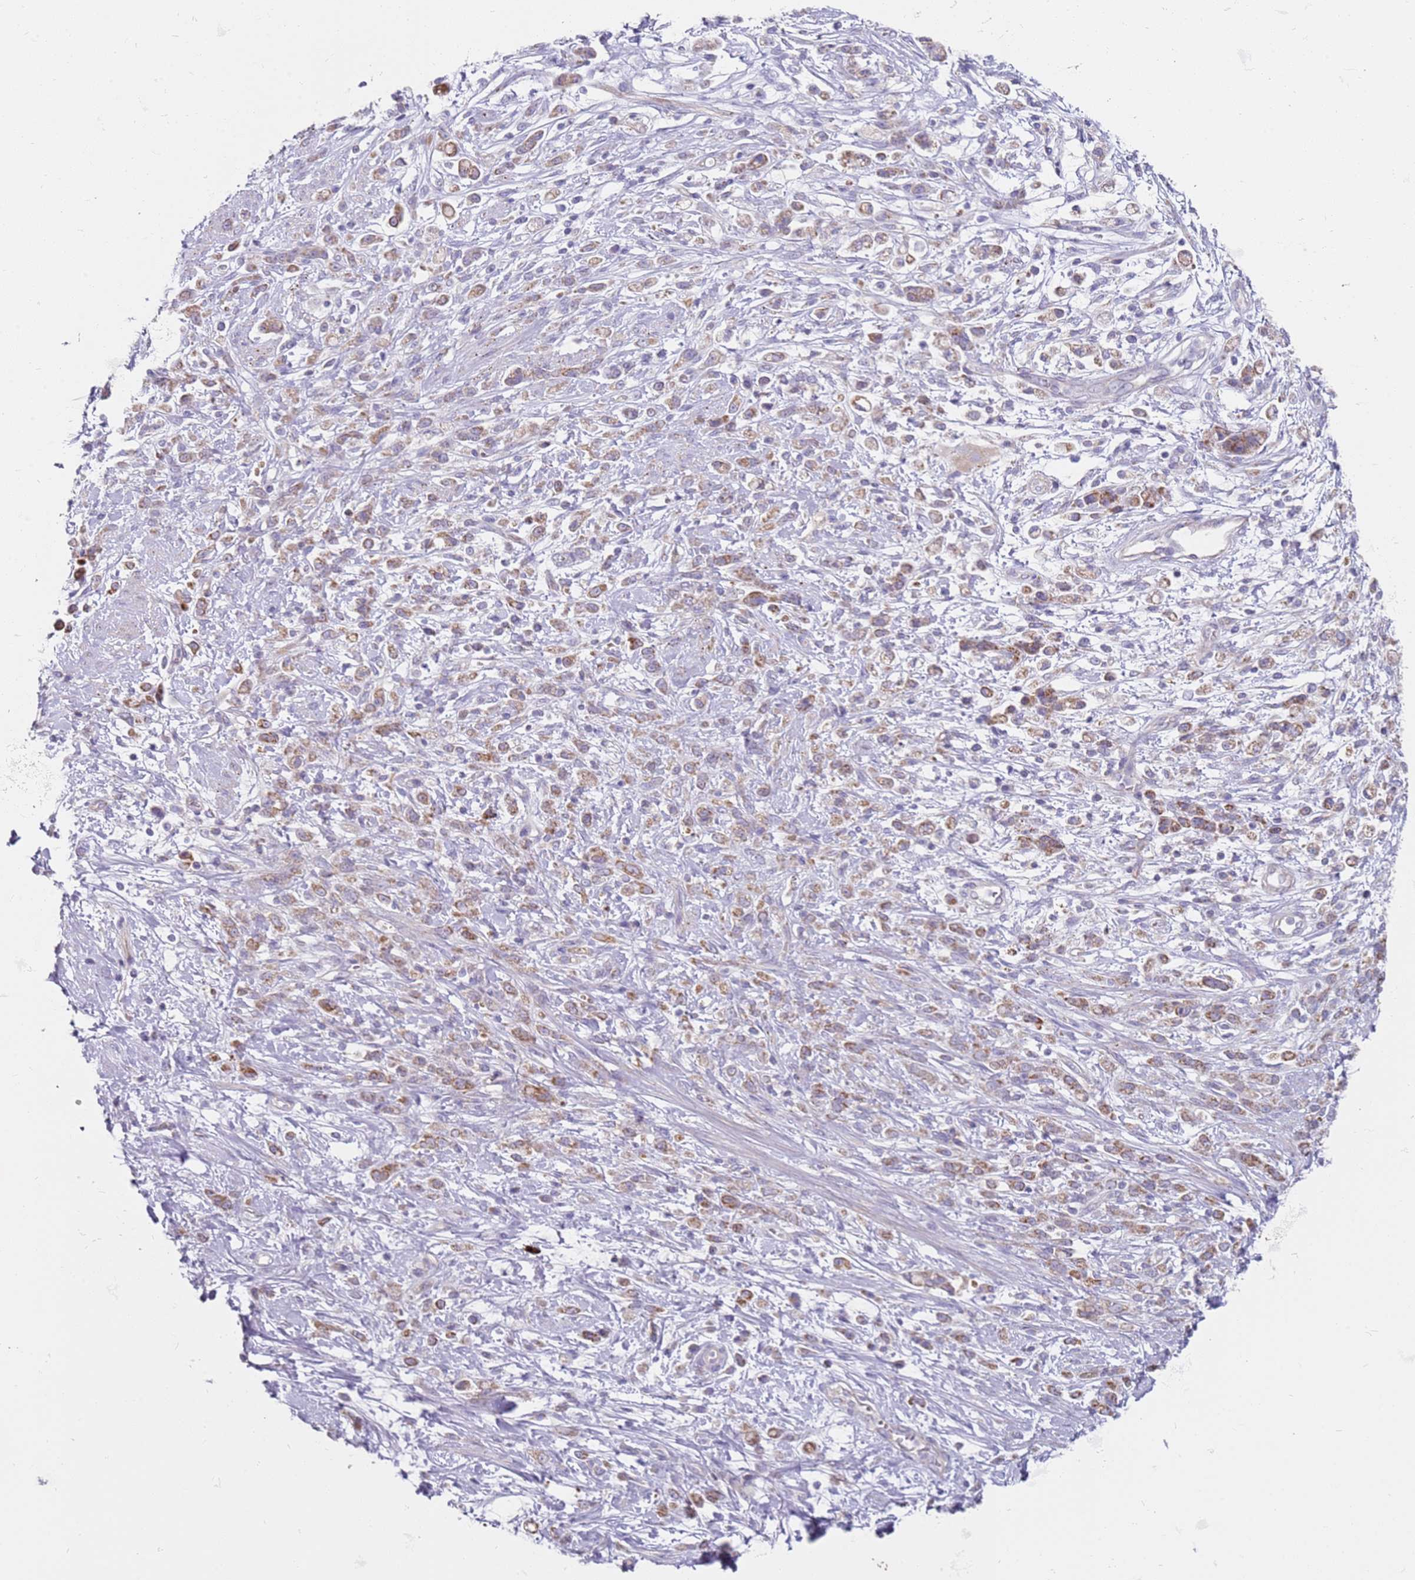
{"staining": {"intensity": "moderate", "quantity": ">75%", "location": "cytoplasmic/membranous"}, "tissue": "stomach cancer", "cell_type": "Tumor cells", "image_type": "cancer", "snomed": [{"axis": "morphology", "description": "Adenocarcinoma, NOS"}, {"axis": "topography", "description": "Stomach"}], "caption": "Protein staining of stomach adenocarcinoma tissue displays moderate cytoplasmic/membranous expression in approximately >75% of tumor cells. (IHC, brightfield microscopy, high magnification).", "gene": "ALS2", "patient": {"sex": "female", "age": 60}}